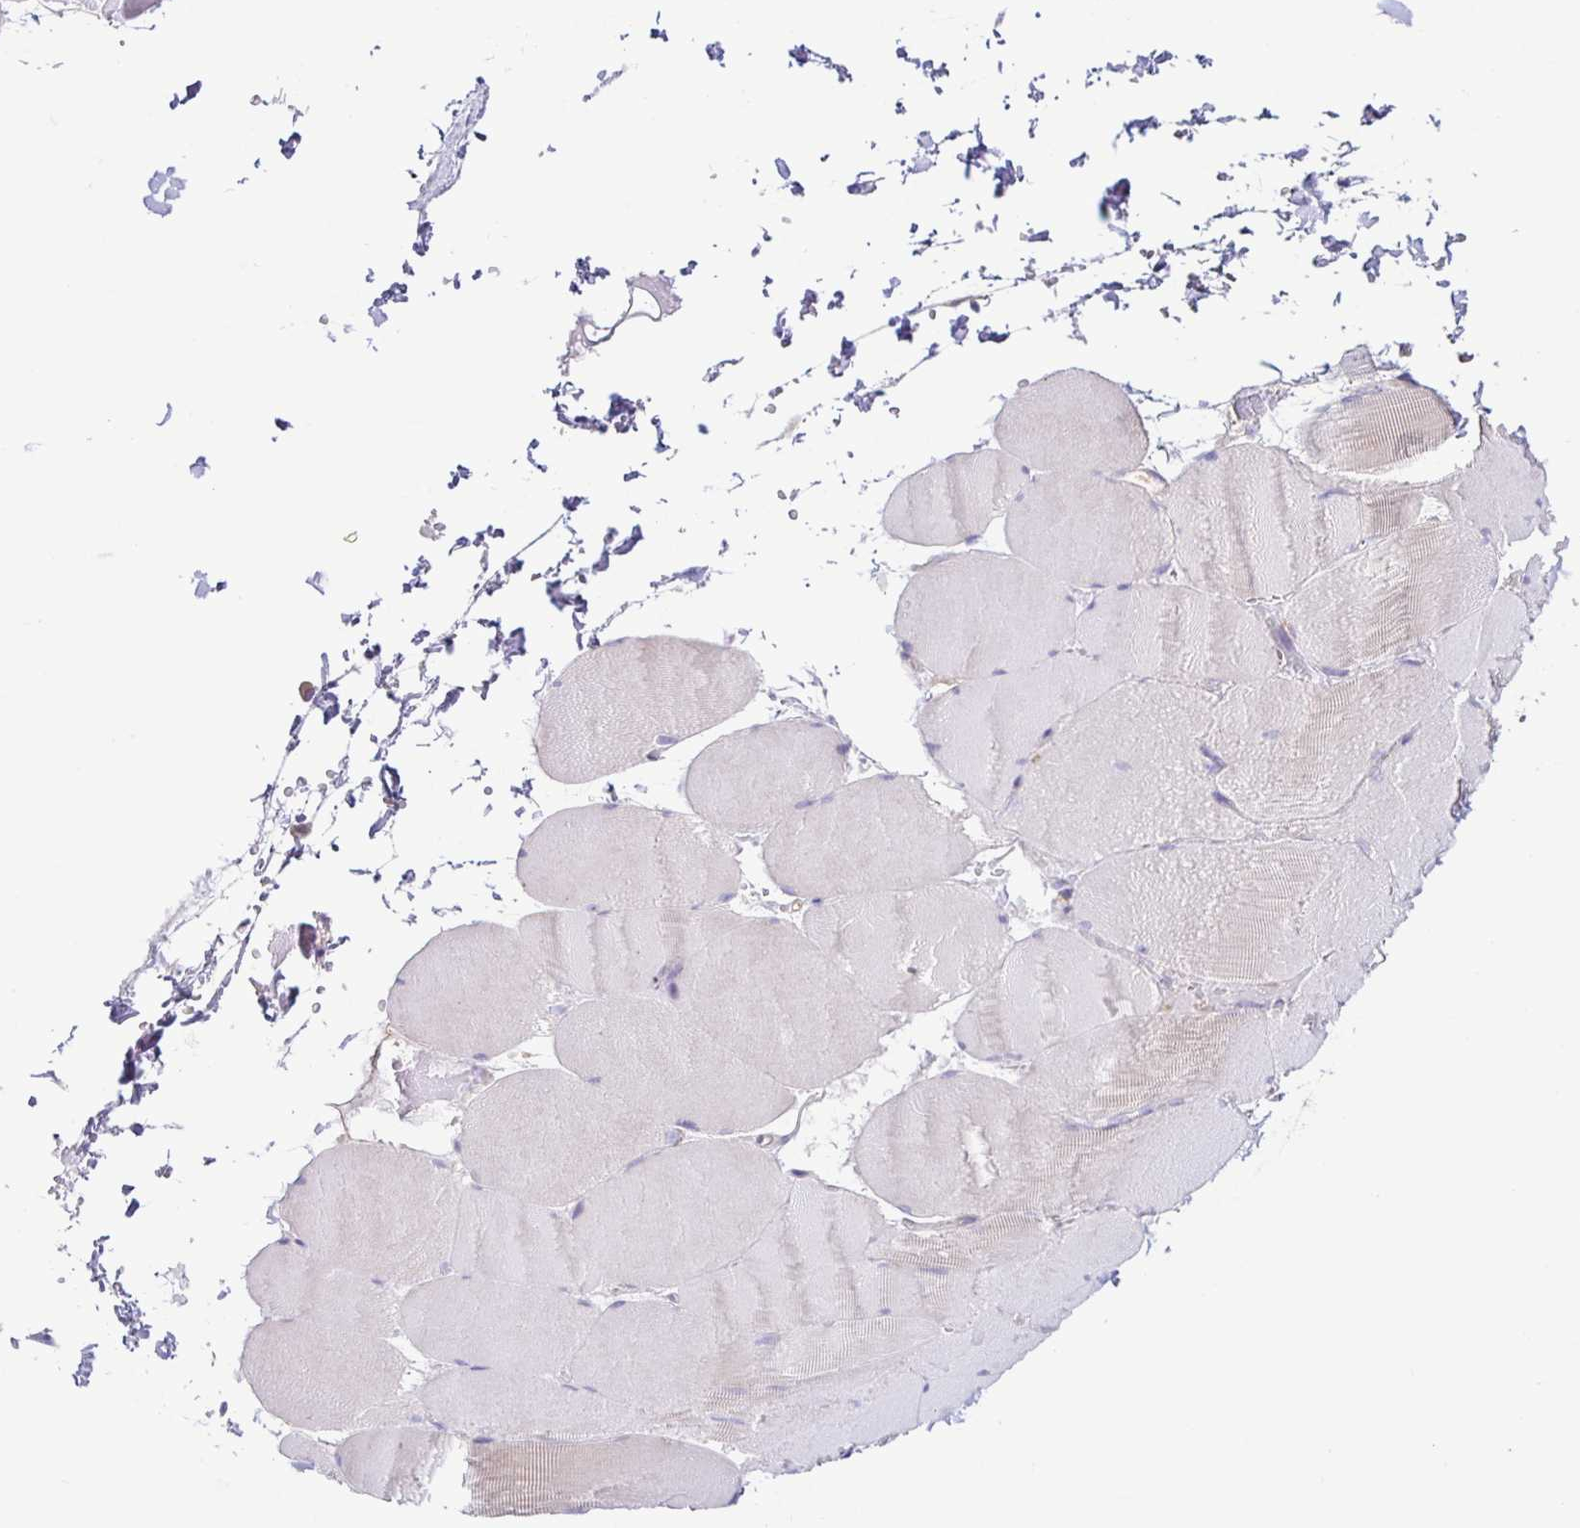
{"staining": {"intensity": "weak", "quantity": "<25%", "location": "cytoplasmic/membranous"}, "tissue": "skeletal muscle", "cell_type": "Myocytes", "image_type": "normal", "snomed": [{"axis": "morphology", "description": "Normal tissue, NOS"}, {"axis": "topography", "description": "Skeletal muscle"}, {"axis": "topography", "description": "Head-Neck"}], "caption": "The micrograph demonstrates no significant positivity in myocytes of skeletal muscle.", "gene": "BOLL", "patient": {"sex": "male", "age": 66}}